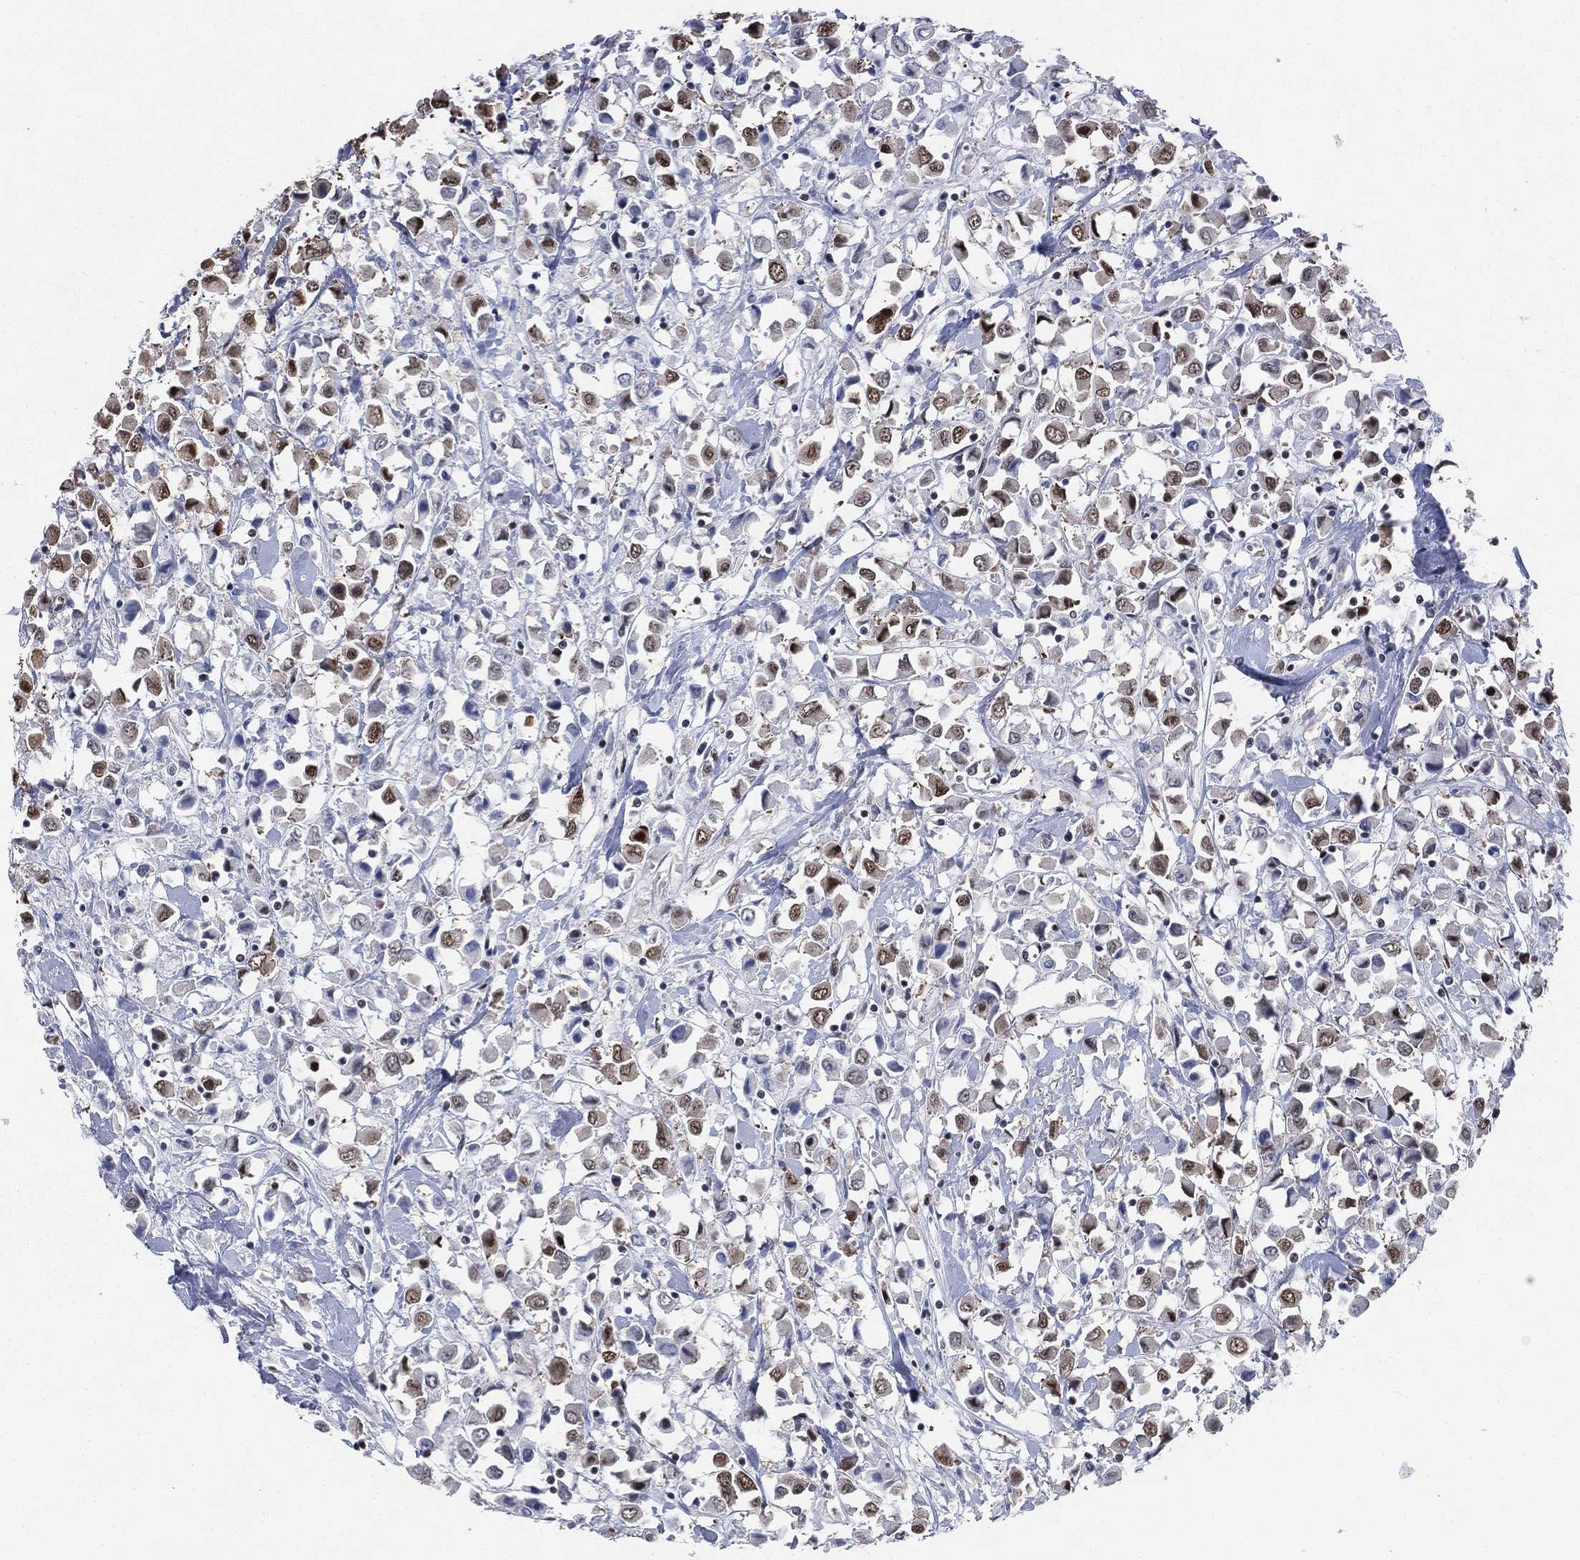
{"staining": {"intensity": "strong", "quantity": "25%-75%", "location": "nuclear"}, "tissue": "breast cancer", "cell_type": "Tumor cells", "image_type": "cancer", "snomed": [{"axis": "morphology", "description": "Duct carcinoma"}, {"axis": "topography", "description": "Breast"}], "caption": "Breast intraductal carcinoma was stained to show a protein in brown. There is high levels of strong nuclear expression in approximately 25%-75% of tumor cells.", "gene": "FUBP3", "patient": {"sex": "female", "age": 61}}